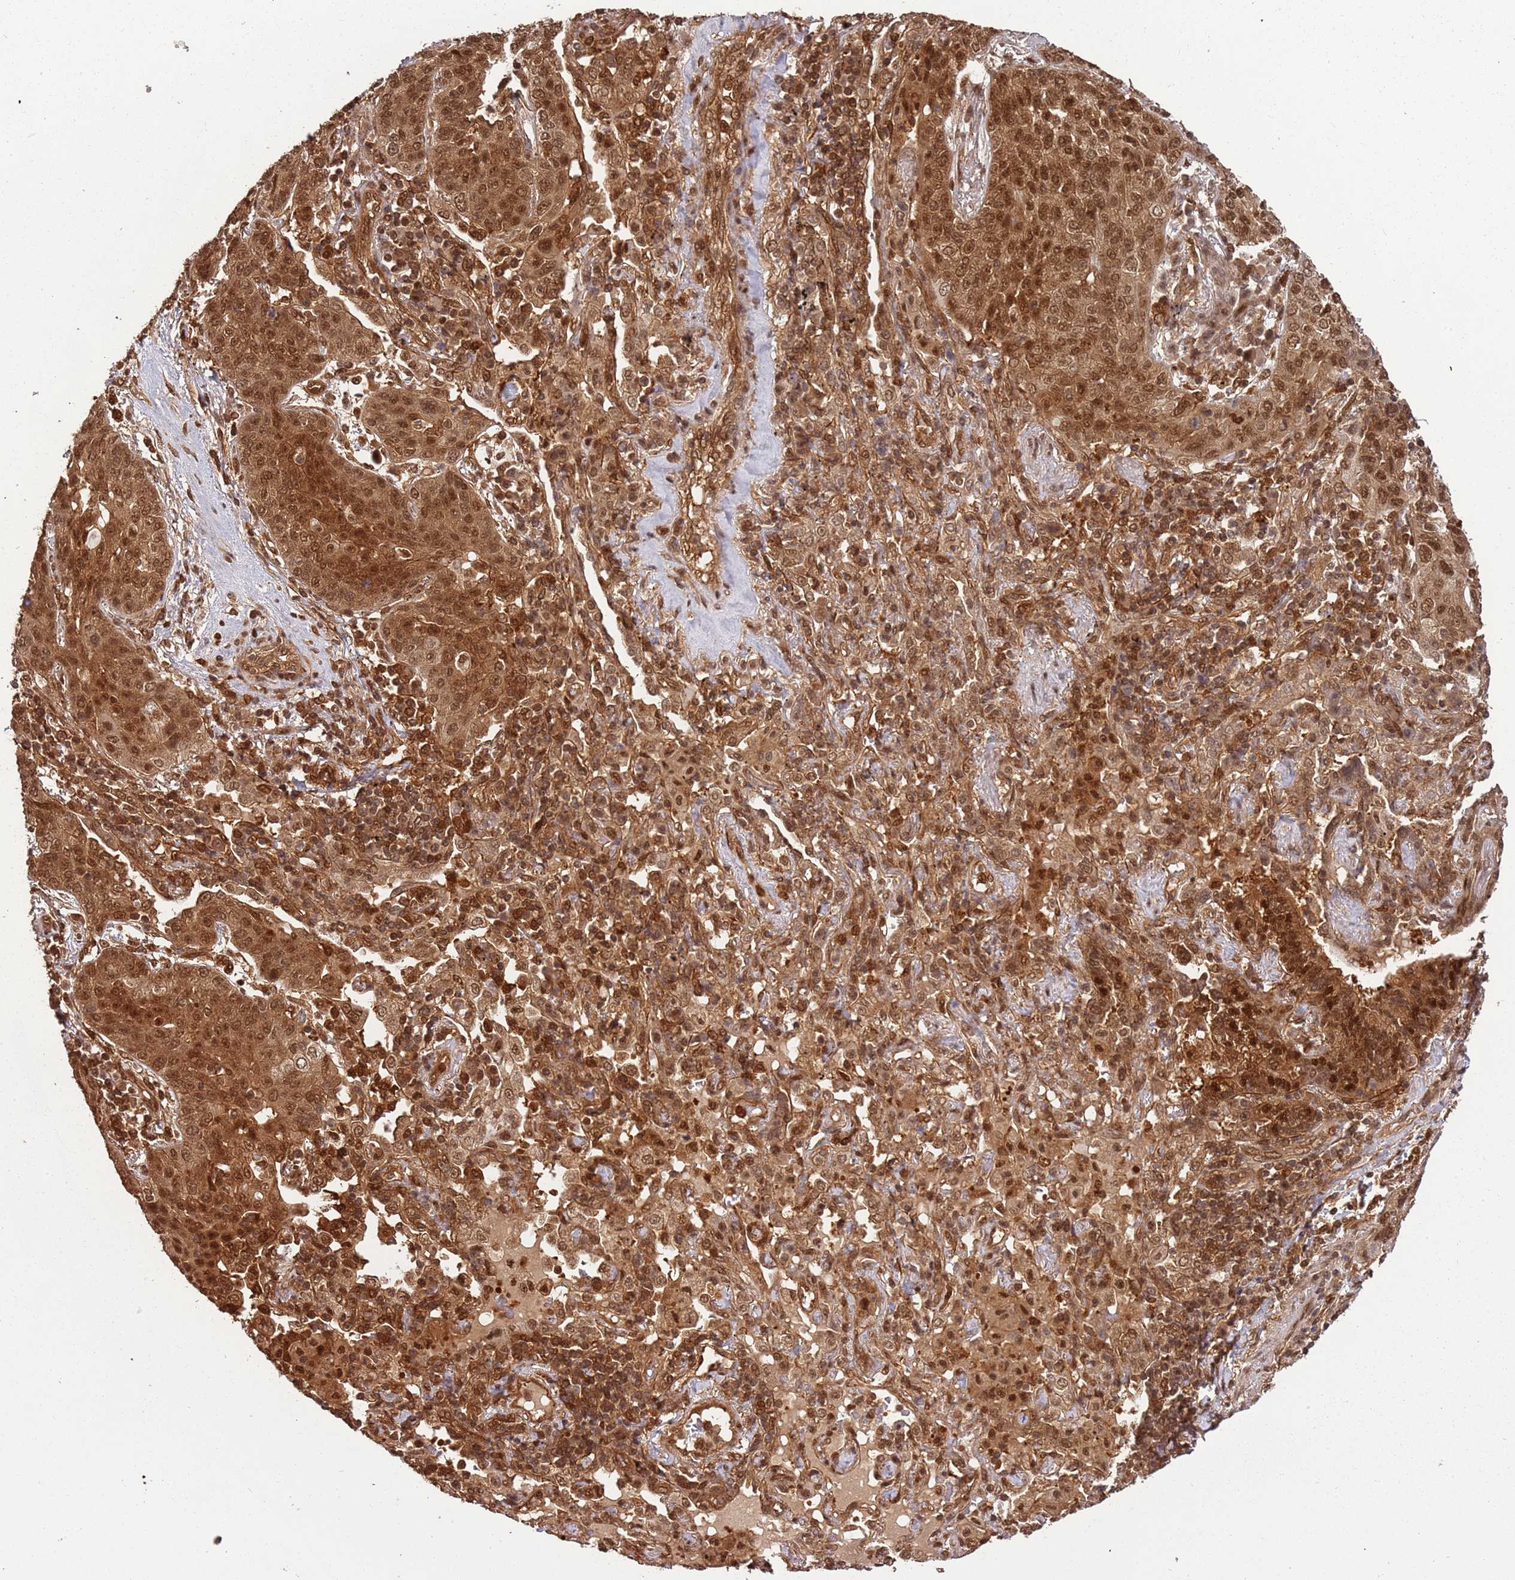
{"staining": {"intensity": "strong", "quantity": ">75%", "location": "cytoplasmic/membranous,nuclear"}, "tissue": "lung cancer", "cell_type": "Tumor cells", "image_type": "cancer", "snomed": [{"axis": "morphology", "description": "Squamous cell carcinoma, NOS"}, {"axis": "topography", "description": "Lung"}], "caption": "Strong cytoplasmic/membranous and nuclear expression for a protein is present in about >75% of tumor cells of squamous cell carcinoma (lung) using immunohistochemistry (IHC).", "gene": "PGLS", "patient": {"sex": "female", "age": 70}}